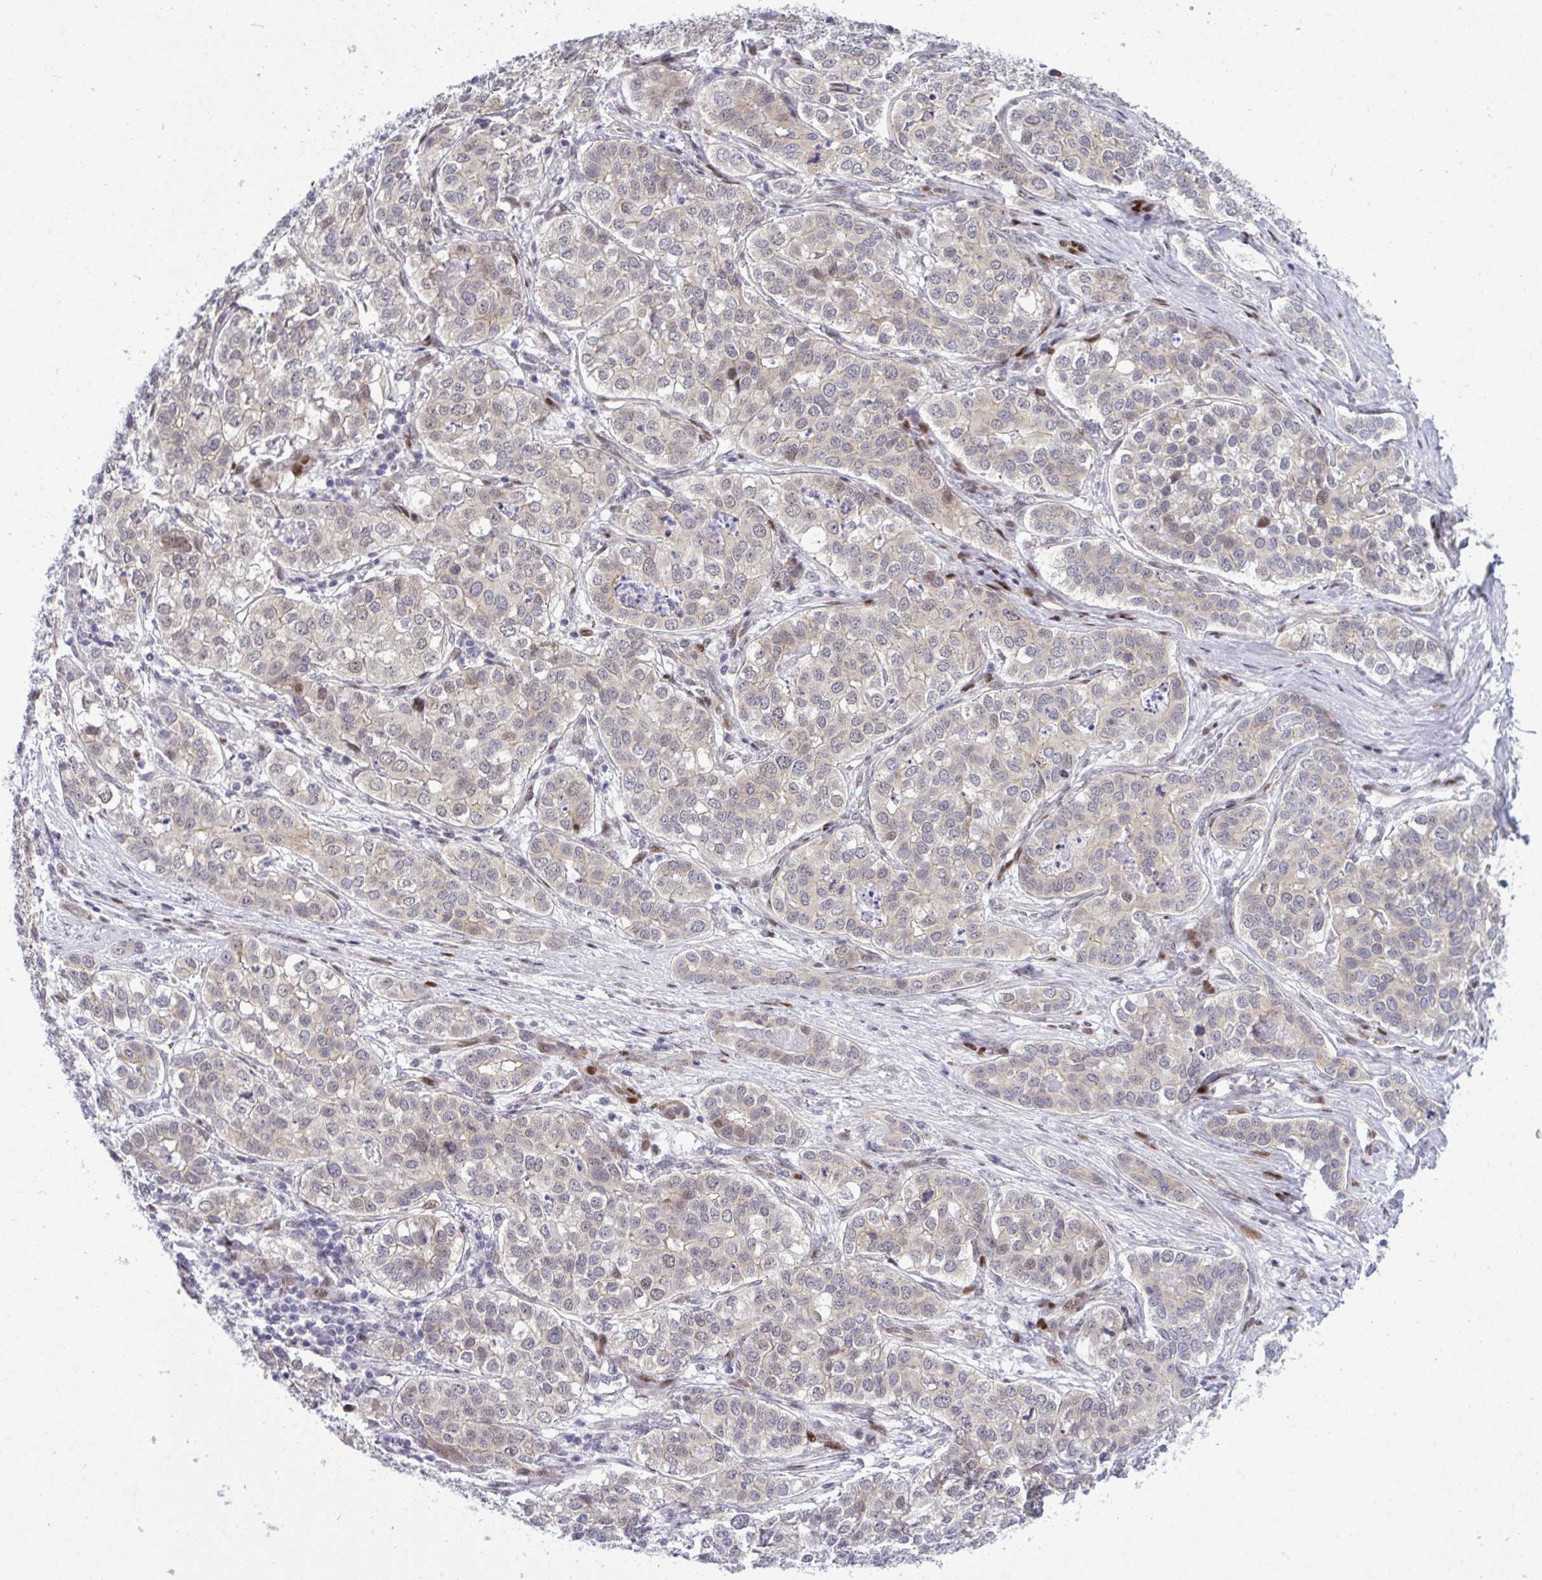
{"staining": {"intensity": "negative", "quantity": "none", "location": "none"}, "tissue": "liver cancer", "cell_type": "Tumor cells", "image_type": "cancer", "snomed": [{"axis": "morphology", "description": "Cholangiocarcinoma"}, {"axis": "topography", "description": "Liver"}], "caption": "Immunohistochemistry (IHC) of cholangiocarcinoma (liver) displays no positivity in tumor cells.", "gene": "TAB1", "patient": {"sex": "male", "age": 56}}